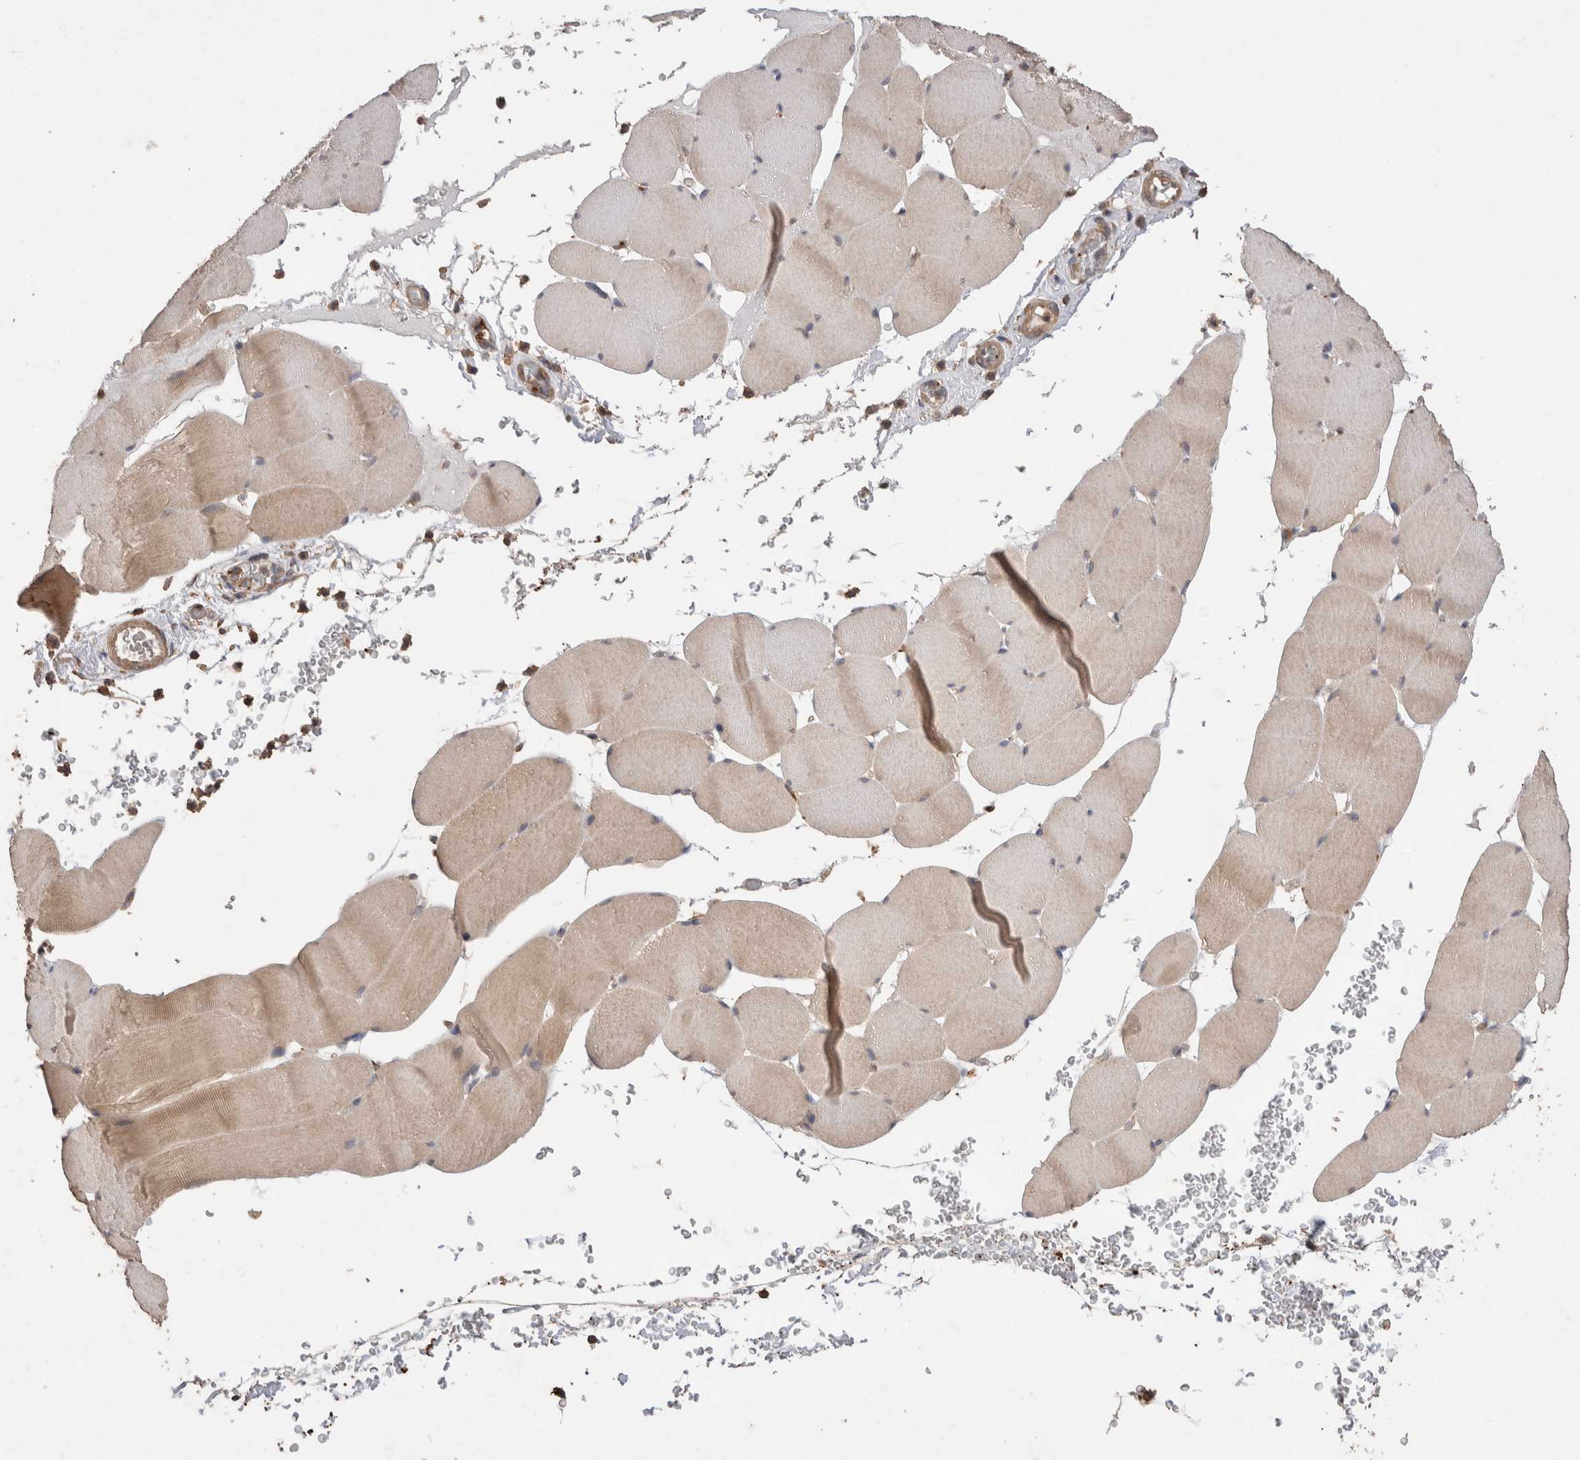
{"staining": {"intensity": "moderate", "quantity": "25%-75%", "location": "cytoplasmic/membranous"}, "tissue": "skeletal muscle", "cell_type": "Myocytes", "image_type": "normal", "snomed": [{"axis": "morphology", "description": "Normal tissue, NOS"}, {"axis": "topography", "description": "Skeletal muscle"}], "caption": "This micrograph reveals immunohistochemistry (IHC) staining of normal skeletal muscle, with medium moderate cytoplasmic/membranous expression in about 25%-75% of myocytes.", "gene": "SNX31", "patient": {"sex": "male", "age": 62}}